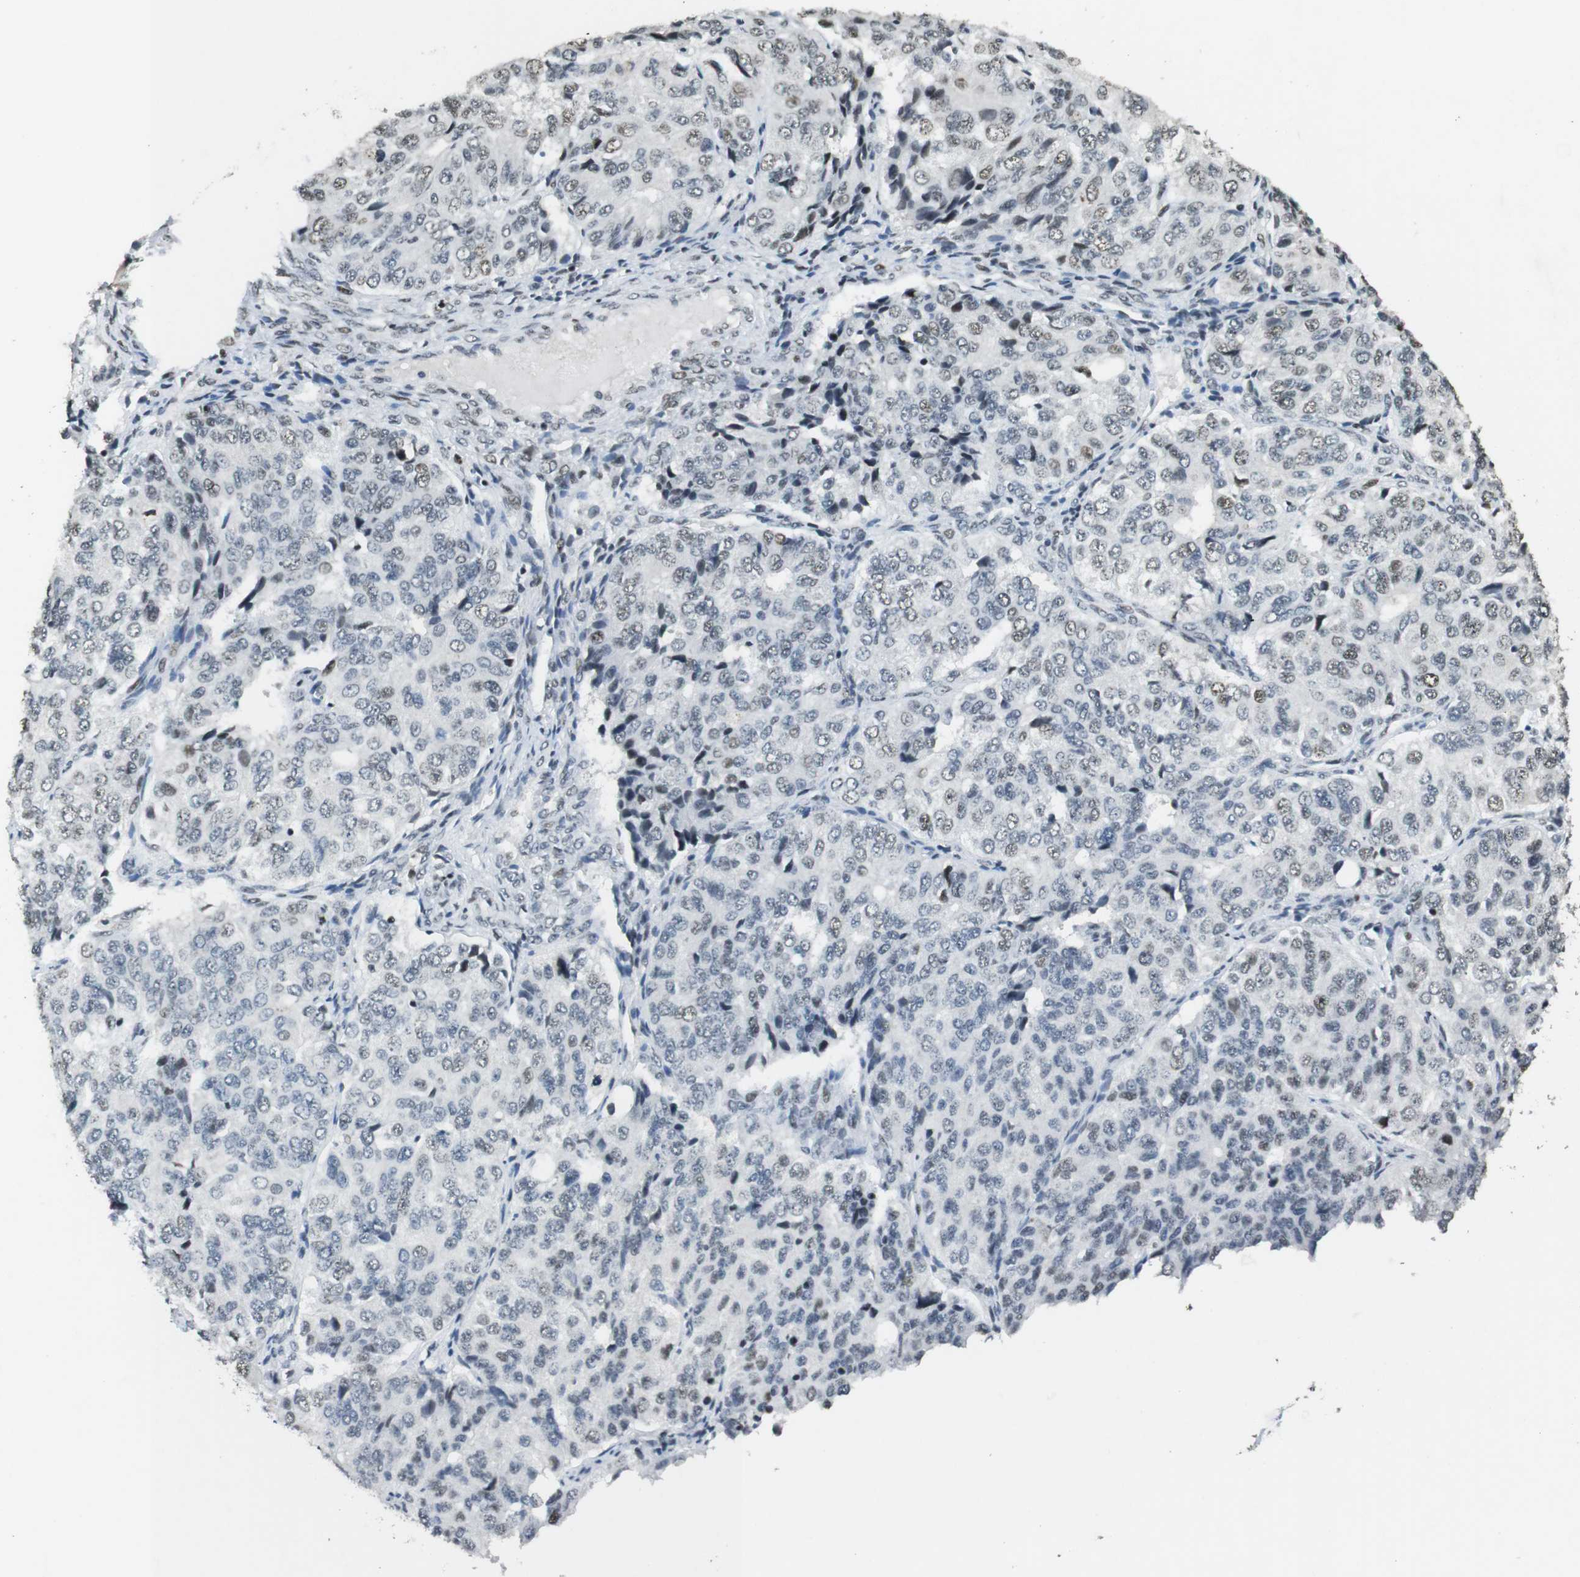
{"staining": {"intensity": "weak", "quantity": "<25%", "location": "nuclear"}, "tissue": "ovarian cancer", "cell_type": "Tumor cells", "image_type": "cancer", "snomed": [{"axis": "morphology", "description": "Carcinoma, endometroid"}, {"axis": "topography", "description": "Ovary"}], "caption": "An image of ovarian cancer stained for a protein shows no brown staining in tumor cells.", "gene": "CSNK2B", "patient": {"sex": "female", "age": 51}}